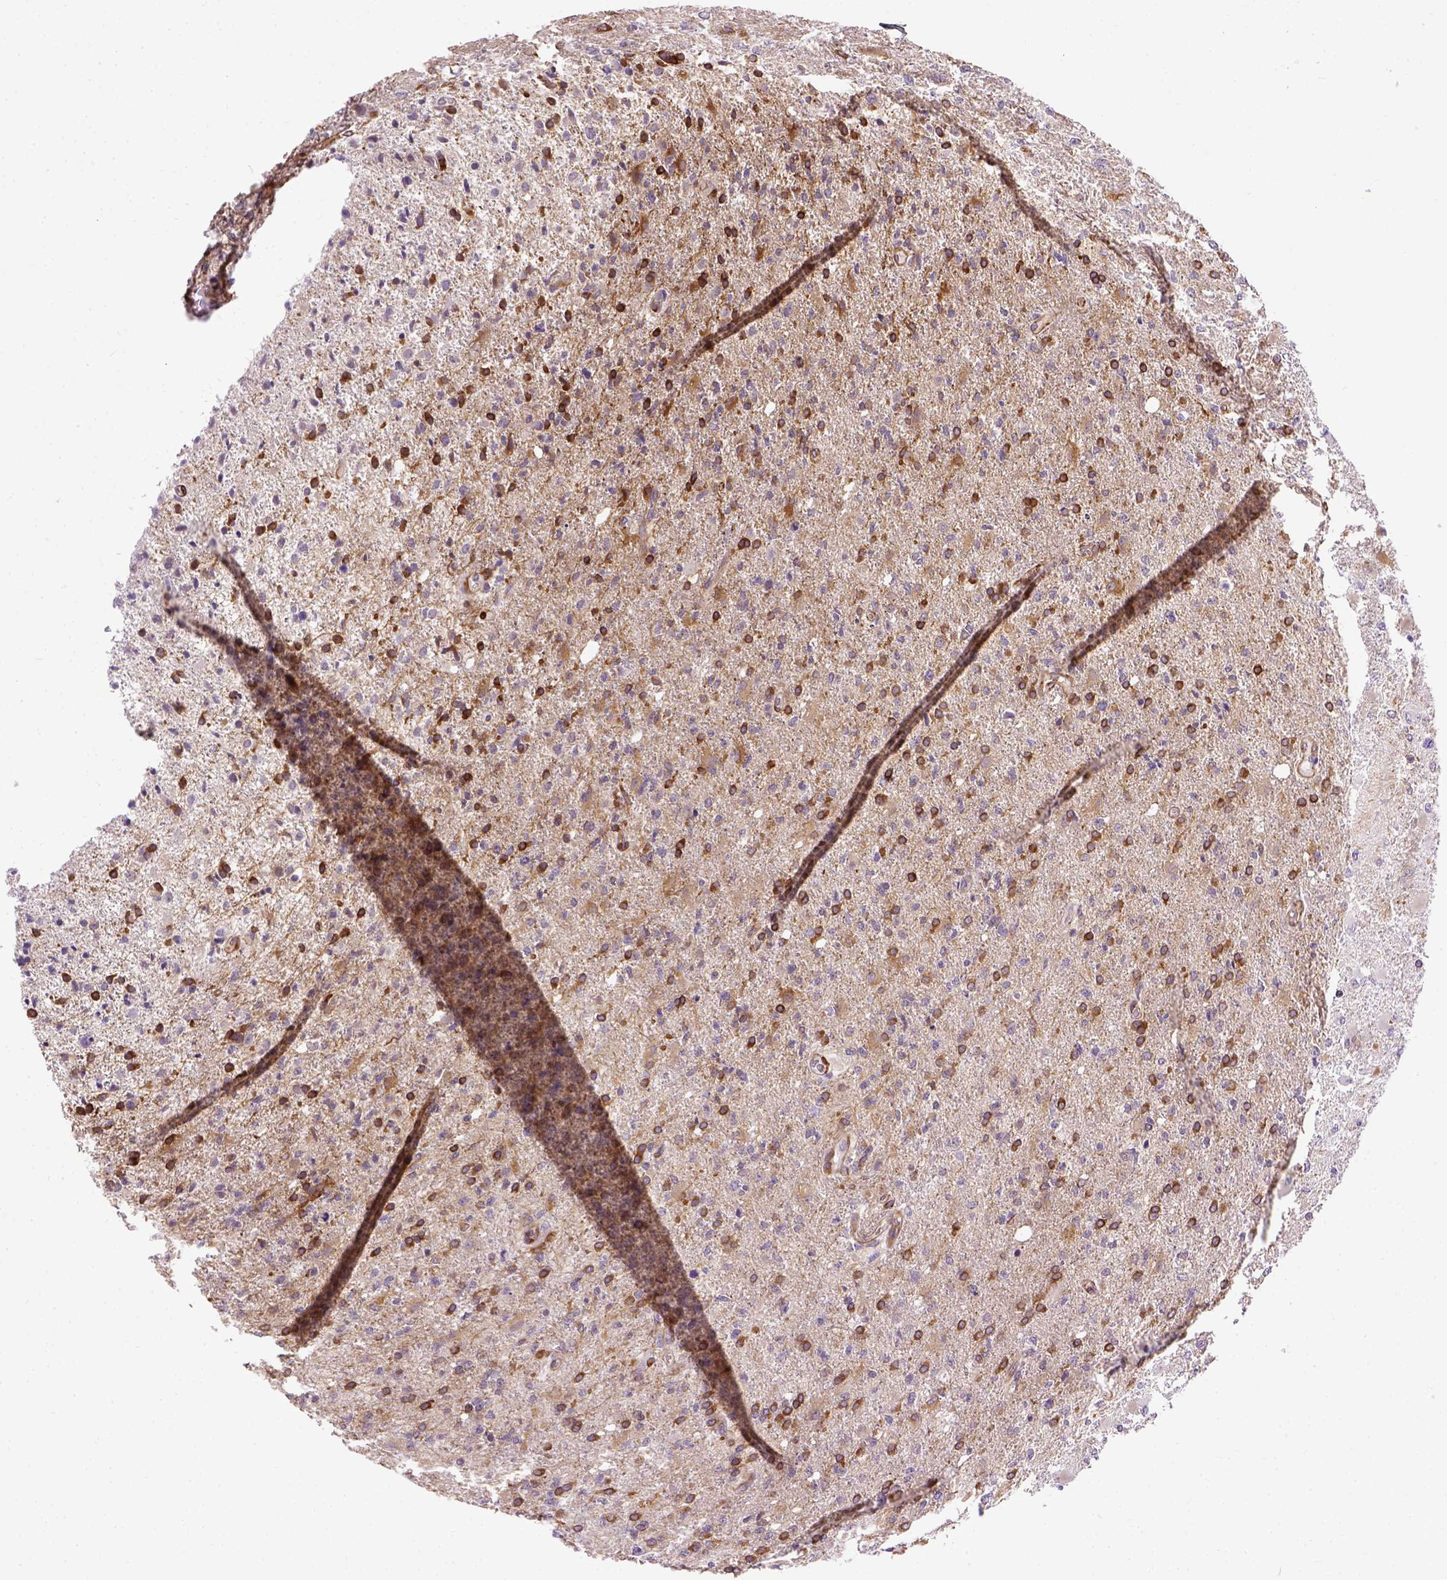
{"staining": {"intensity": "strong", "quantity": "<25%", "location": "cytoplasmic/membranous"}, "tissue": "glioma", "cell_type": "Tumor cells", "image_type": "cancer", "snomed": [{"axis": "morphology", "description": "Glioma, malignant, High grade"}, {"axis": "topography", "description": "Cerebral cortex"}], "caption": "A micrograph of glioma stained for a protein shows strong cytoplasmic/membranous brown staining in tumor cells. (Stains: DAB in brown, nuclei in blue, Microscopy: brightfield microscopy at high magnification).", "gene": "KAZN", "patient": {"sex": "male", "age": 70}}